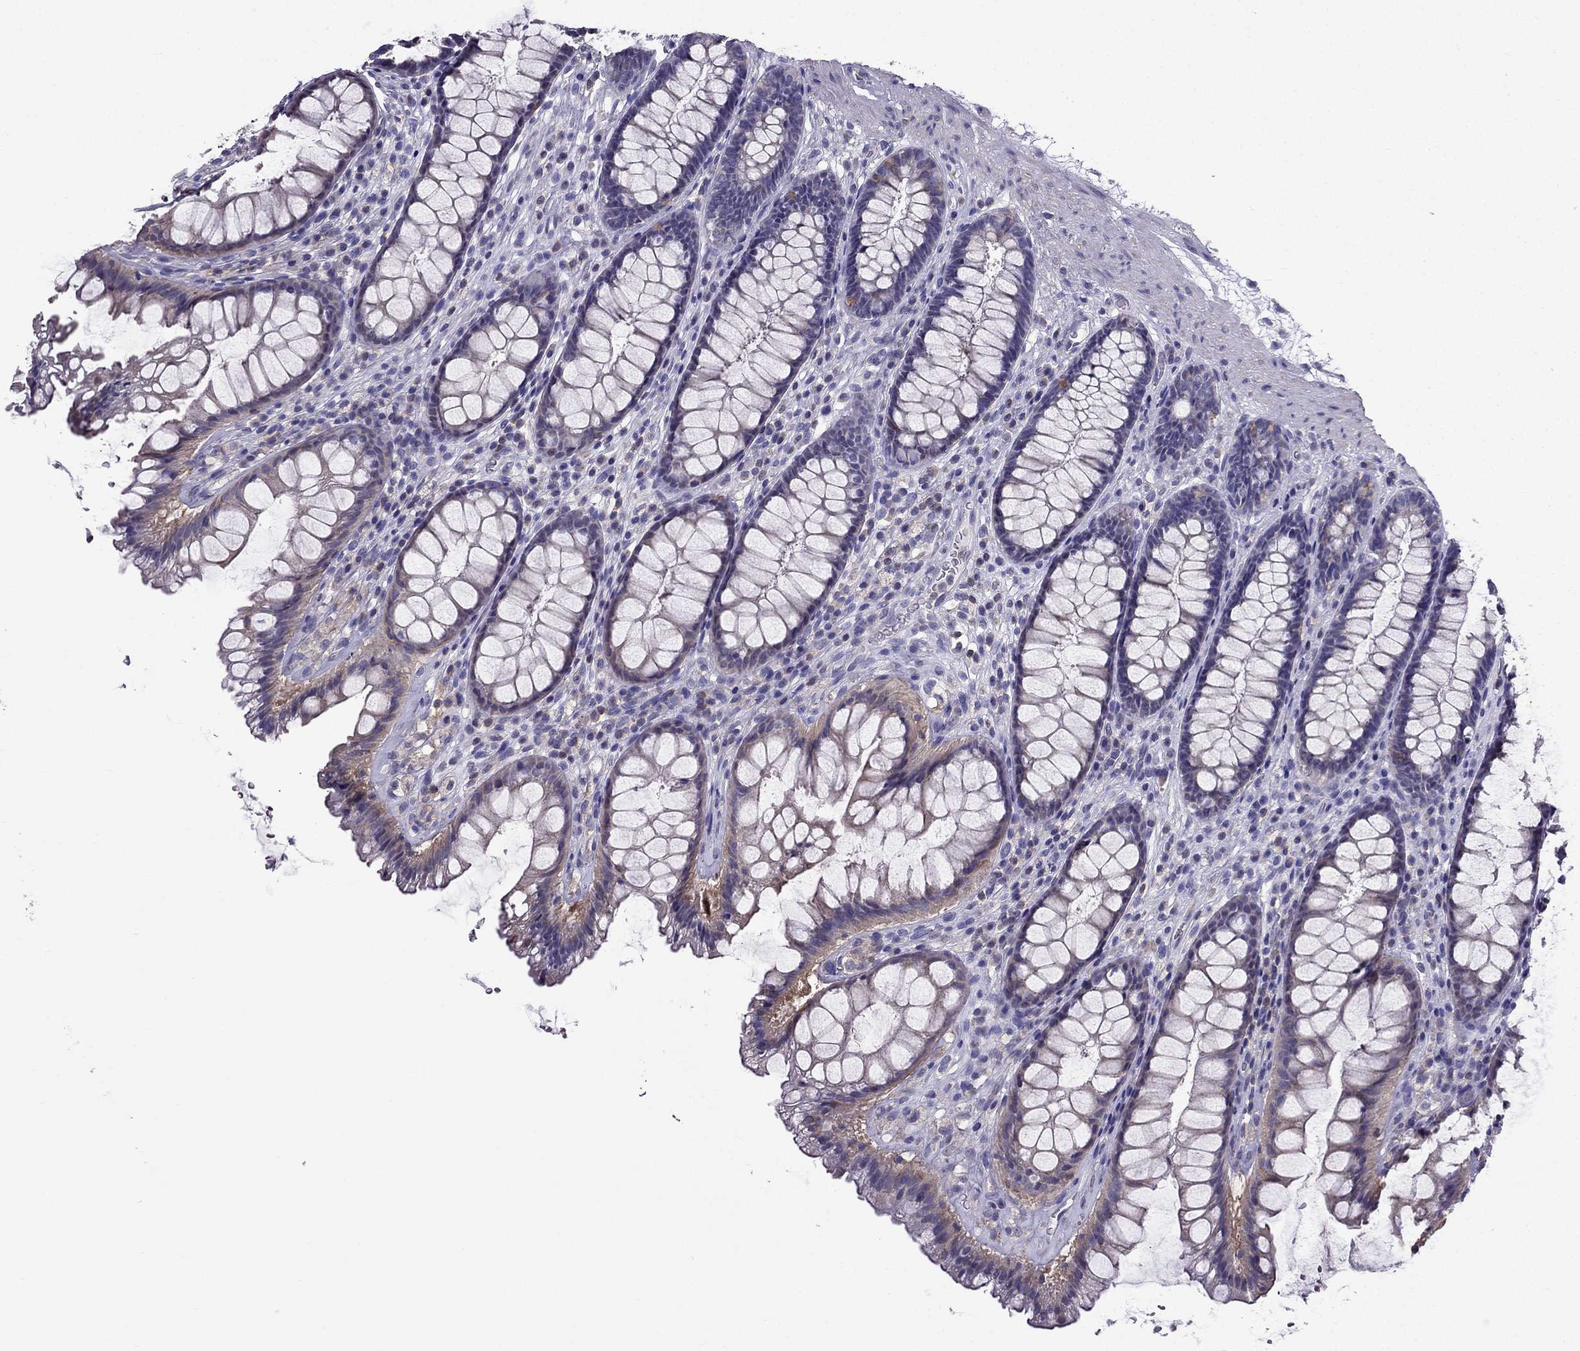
{"staining": {"intensity": "moderate", "quantity": "<25%", "location": "cytoplasmic/membranous"}, "tissue": "rectum", "cell_type": "Glandular cells", "image_type": "normal", "snomed": [{"axis": "morphology", "description": "Normal tissue, NOS"}, {"axis": "topography", "description": "Rectum"}], "caption": "Moderate cytoplasmic/membranous positivity for a protein is seen in about <25% of glandular cells of normal rectum using immunohistochemistry (IHC).", "gene": "AAK1", "patient": {"sex": "male", "age": 72}}